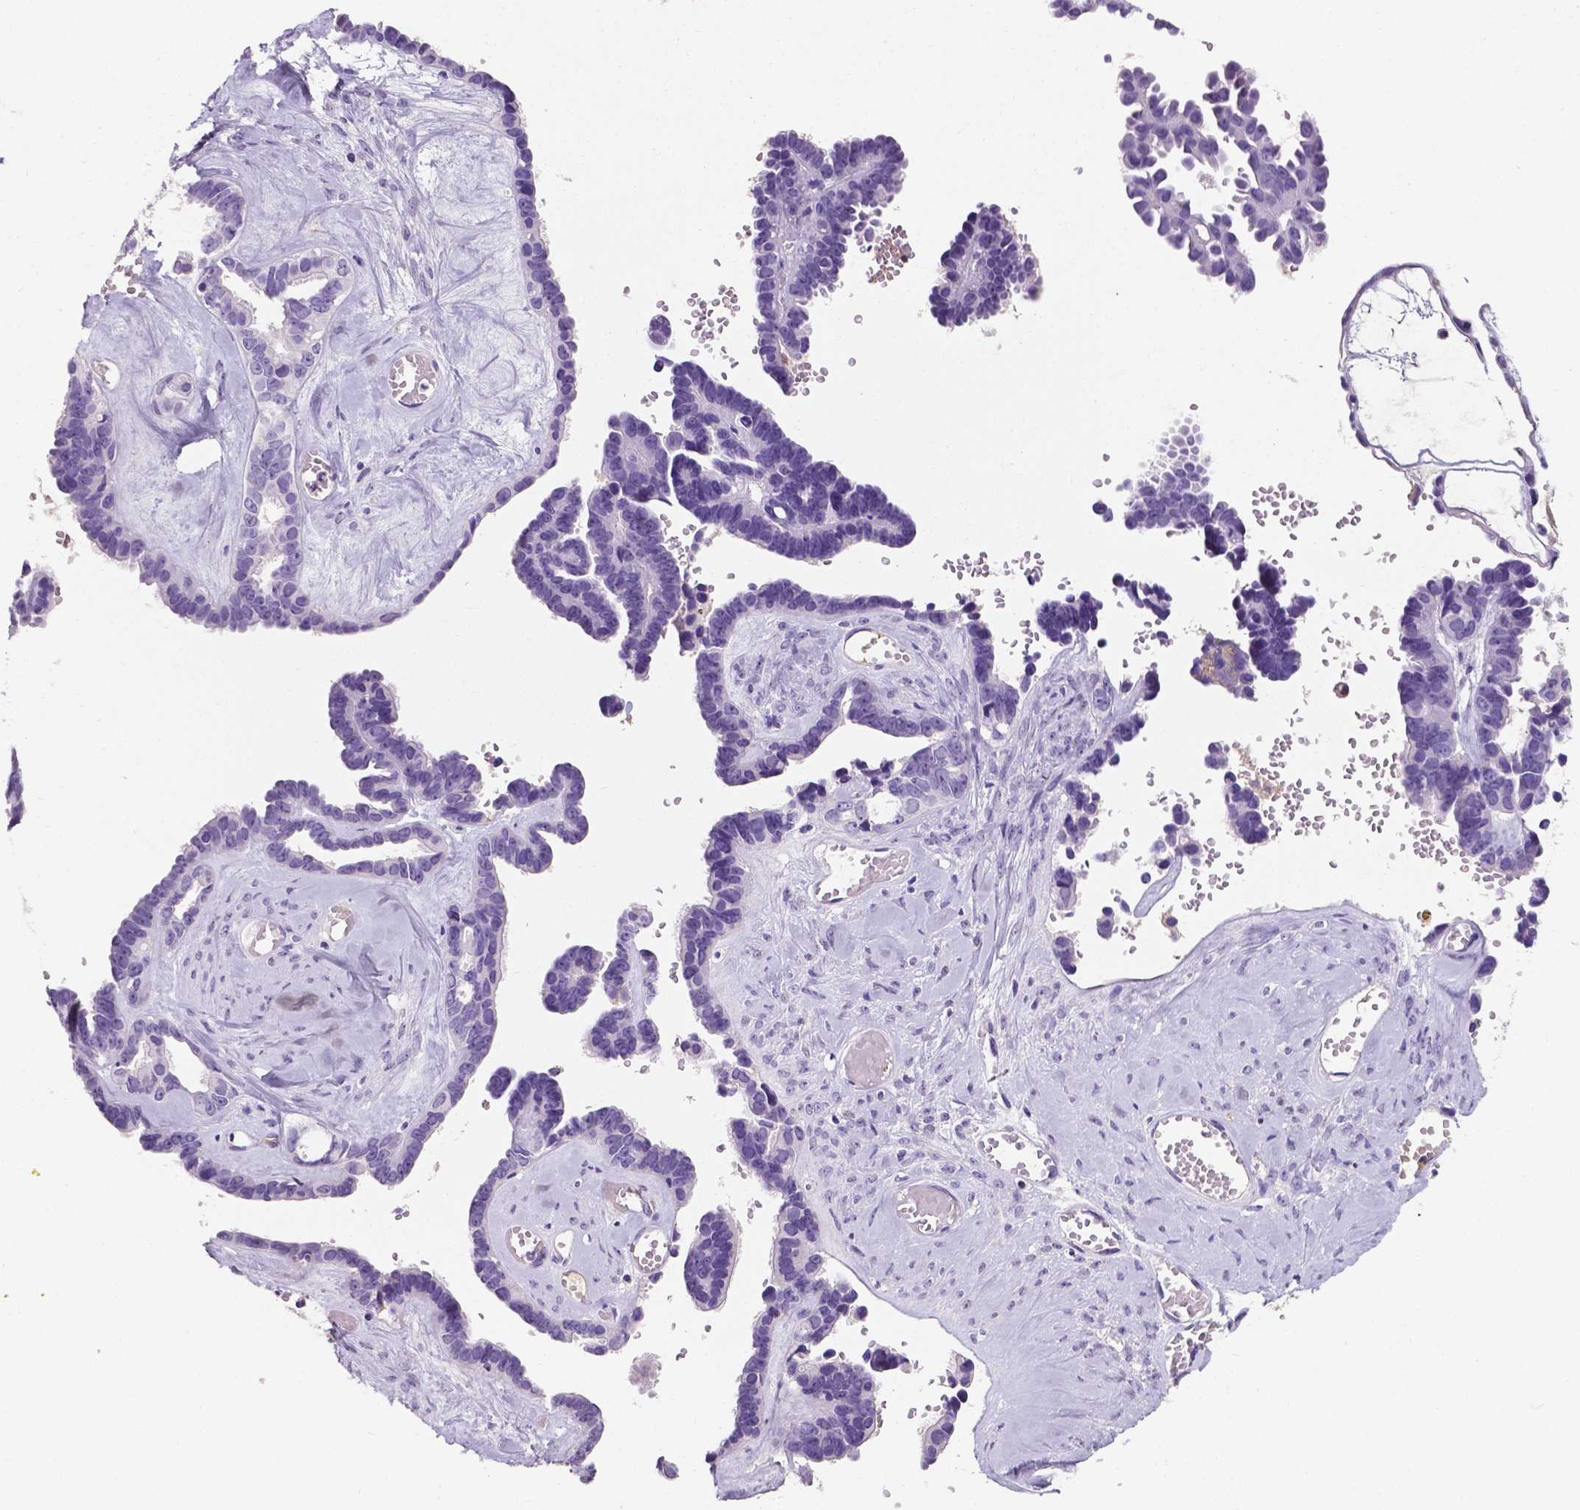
{"staining": {"intensity": "negative", "quantity": "none", "location": "none"}, "tissue": "ovarian cancer", "cell_type": "Tumor cells", "image_type": "cancer", "snomed": [{"axis": "morphology", "description": "Cystadenocarcinoma, serous, NOS"}, {"axis": "topography", "description": "Ovary"}], "caption": "Micrograph shows no significant protein staining in tumor cells of ovarian cancer.", "gene": "APOE", "patient": {"sex": "female", "age": 69}}